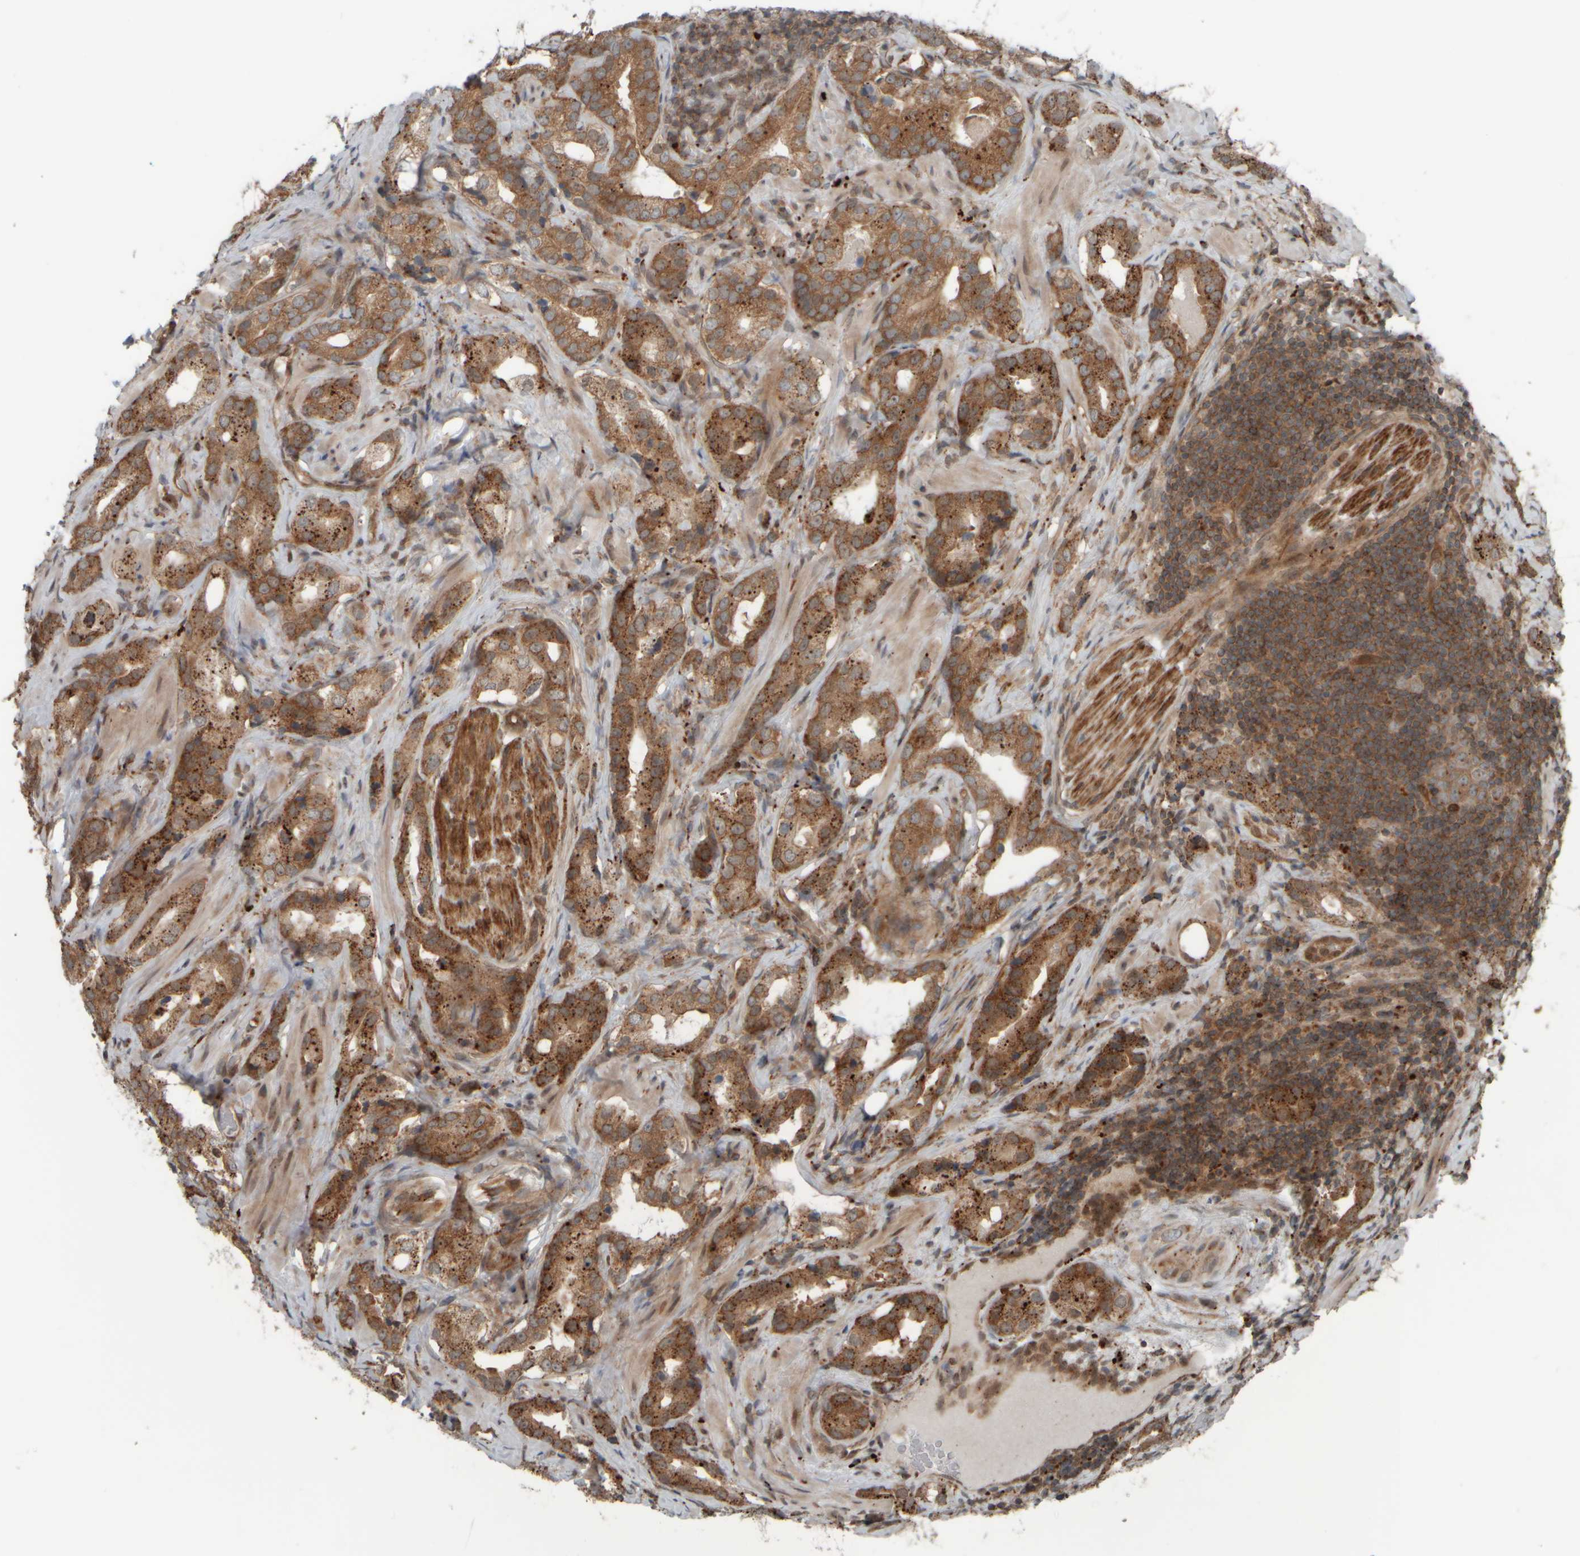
{"staining": {"intensity": "moderate", "quantity": ">75%", "location": "cytoplasmic/membranous"}, "tissue": "prostate cancer", "cell_type": "Tumor cells", "image_type": "cancer", "snomed": [{"axis": "morphology", "description": "Adenocarcinoma, High grade"}, {"axis": "topography", "description": "Prostate"}], "caption": "Brown immunohistochemical staining in human high-grade adenocarcinoma (prostate) demonstrates moderate cytoplasmic/membranous positivity in approximately >75% of tumor cells.", "gene": "GIGYF1", "patient": {"sex": "male", "age": 63}}